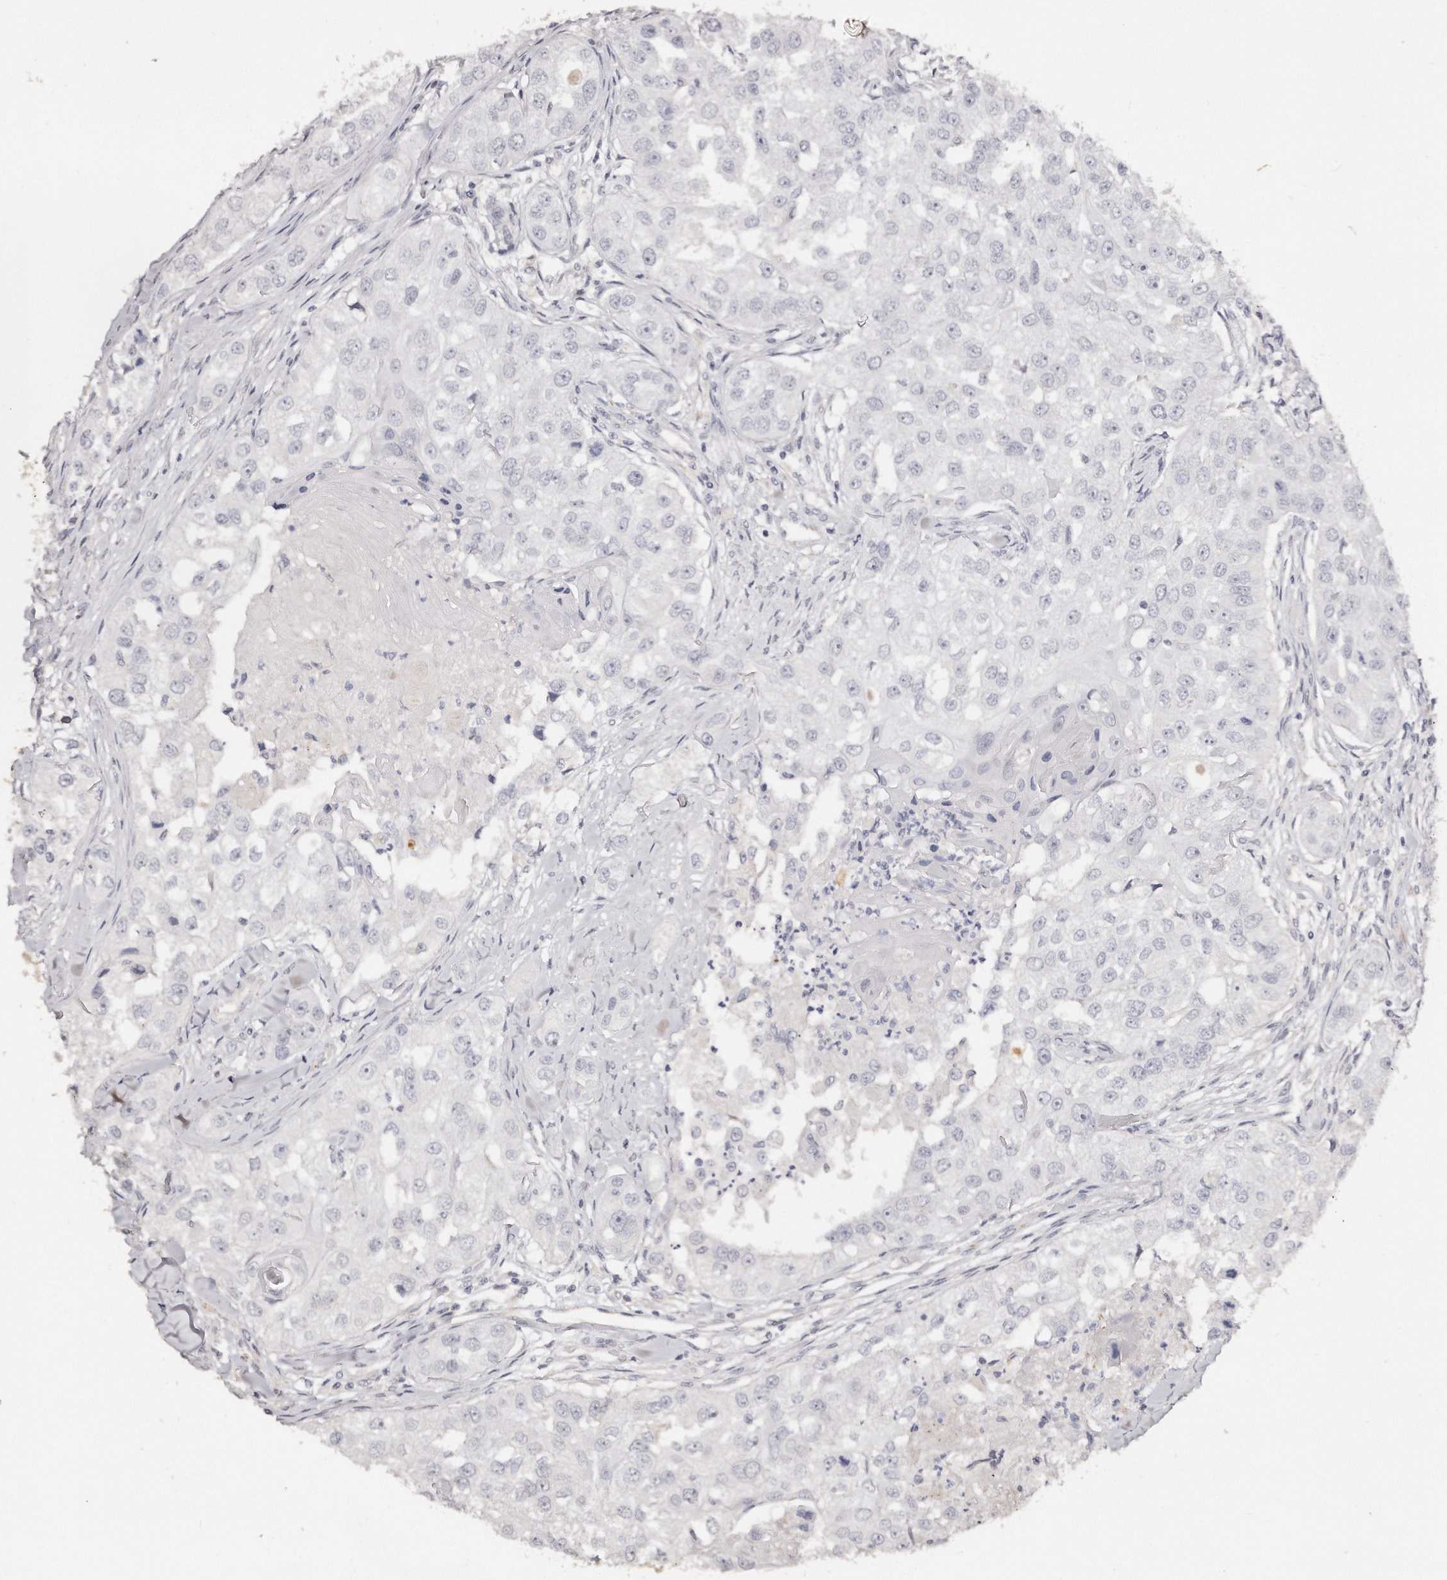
{"staining": {"intensity": "negative", "quantity": "none", "location": "none"}, "tissue": "head and neck cancer", "cell_type": "Tumor cells", "image_type": "cancer", "snomed": [{"axis": "morphology", "description": "Normal tissue, NOS"}, {"axis": "morphology", "description": "Squamous cell carcinoma, NOS"}, {"axis": "topography", "description": "Skeletal muscle"}, {"axis": "topography", "description": "Head-Neck"}], "caption": "Tumor cells show no significant positivity in head and neck squamous cell carcinoma.", "gene": "ZYG11A", "patient": {"sex": "male", "age": 51}}